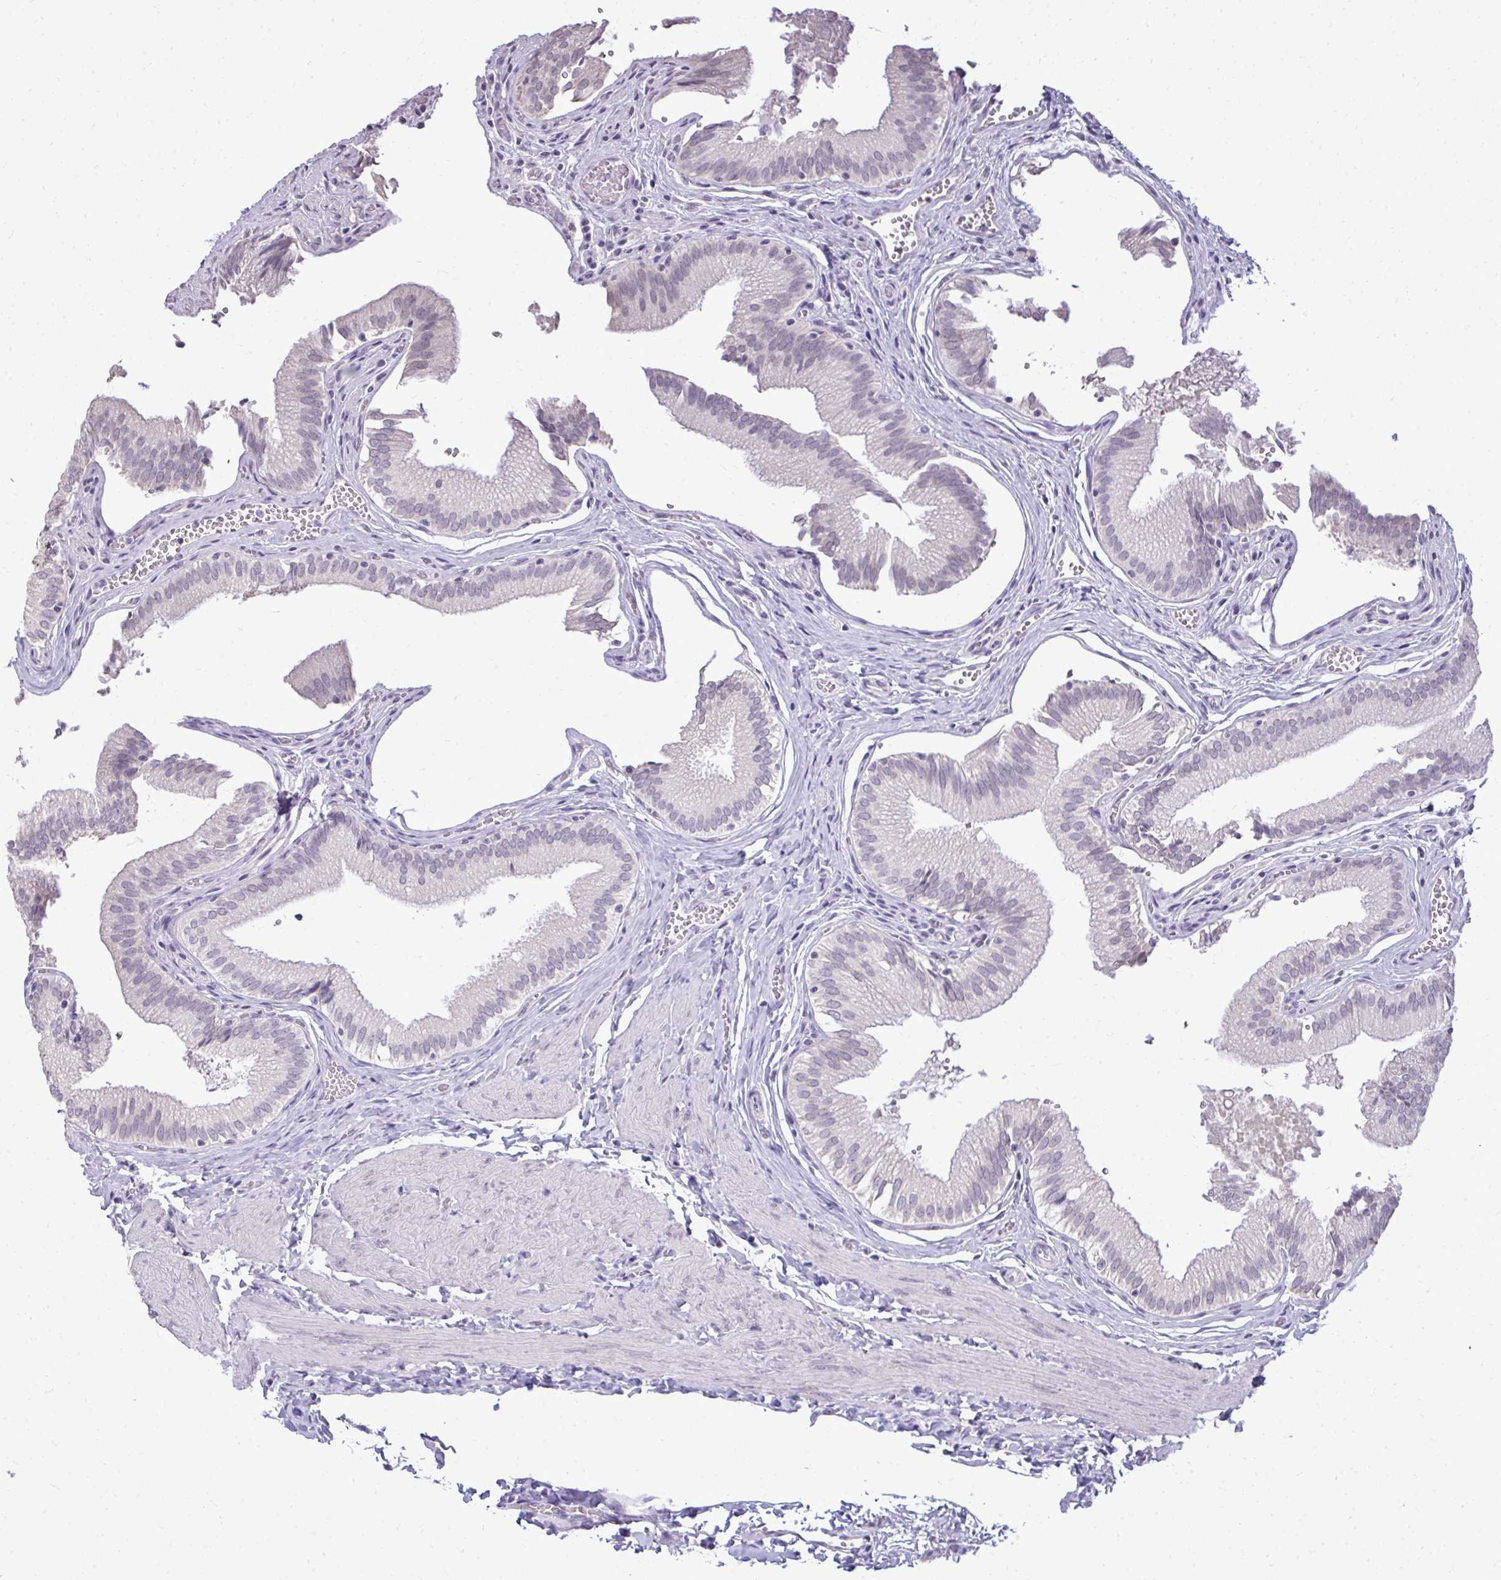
{"staining": {"intensity": "negative", "quantity": "none", "location": "none"}, "tissue": "gallbladder", "cell_type": "Glandular cells", "image_type": "normal", "snomed": [{"axis": "morphology", "description": "Normal tissue, NOS"}, {"axis": "topography", "description": "Gallbladder"}, {"axis": "topography", "description": "Peripheral nerve tissue"}], "caption": "IHC of benign gallbladder reveals no positivity in glandular cells. (Brightfield microscopy of DAB (3,3'-diaminobenzidine) immunohistochemistry (IHC) at high magnification).", "gene": "NPPA", "patient": {"sex": "male", "age": 17}}